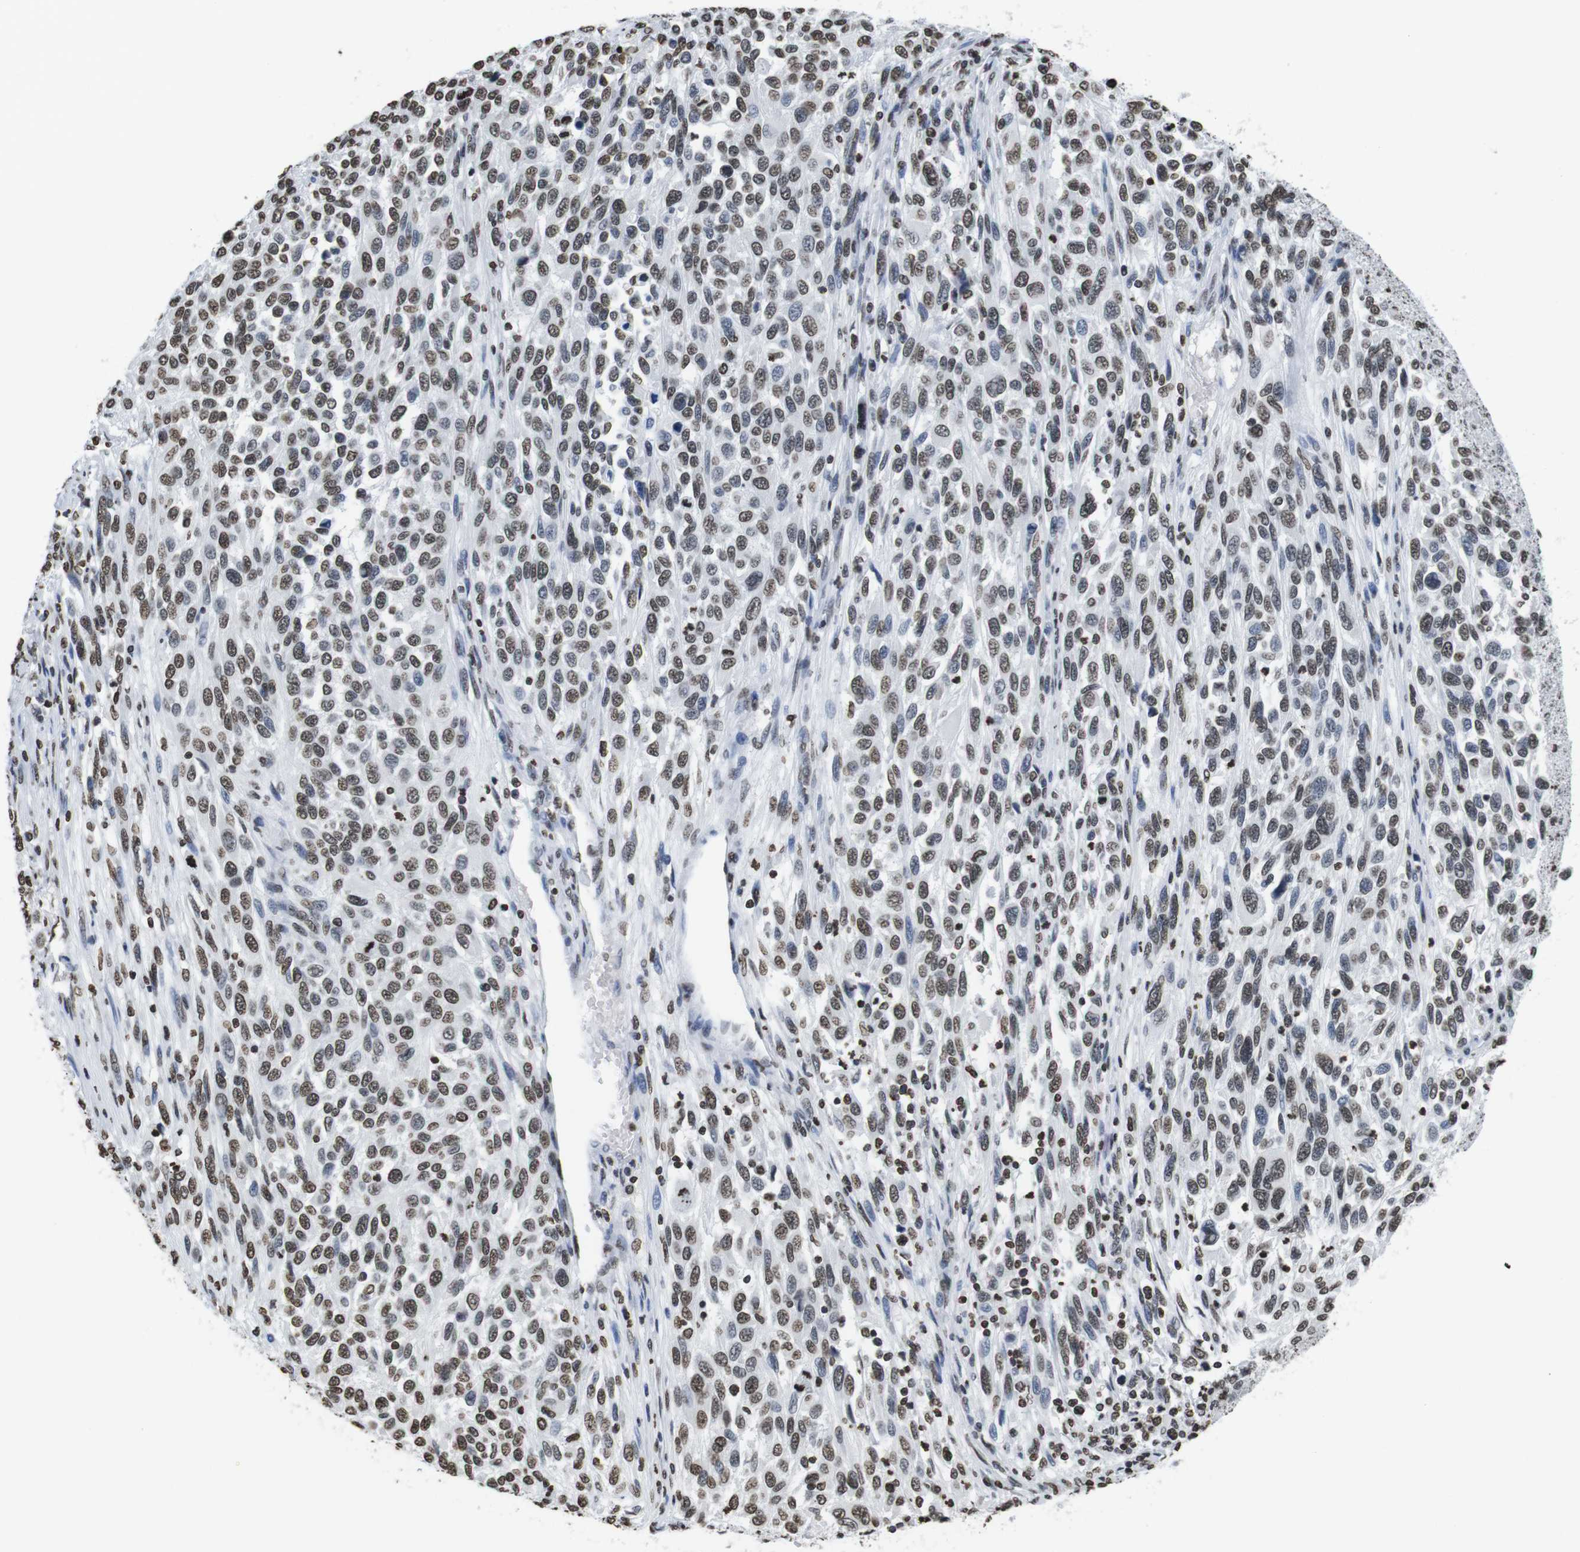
{"staining": {"intensity": "moderate", "quantity": ">75%", "location": "nuclear"}, "tissue": "melanoma", "cell_type": "Tumor cells", "image_type": "cancer", "snomed": [{"axis": "morphology", "description": "Malignant melanoma, Metastatic site"}, {"axis": "topography", "description": "Lymph node"}], "caption": "Immunohistochemical staining of malignant melanoma (metastatic site) displays medium levels of moderate nuclear protein positivity in approximately >75% of tumor cells.", "gene": "BSX", "patient": {"sex": "male", "age": 61}}